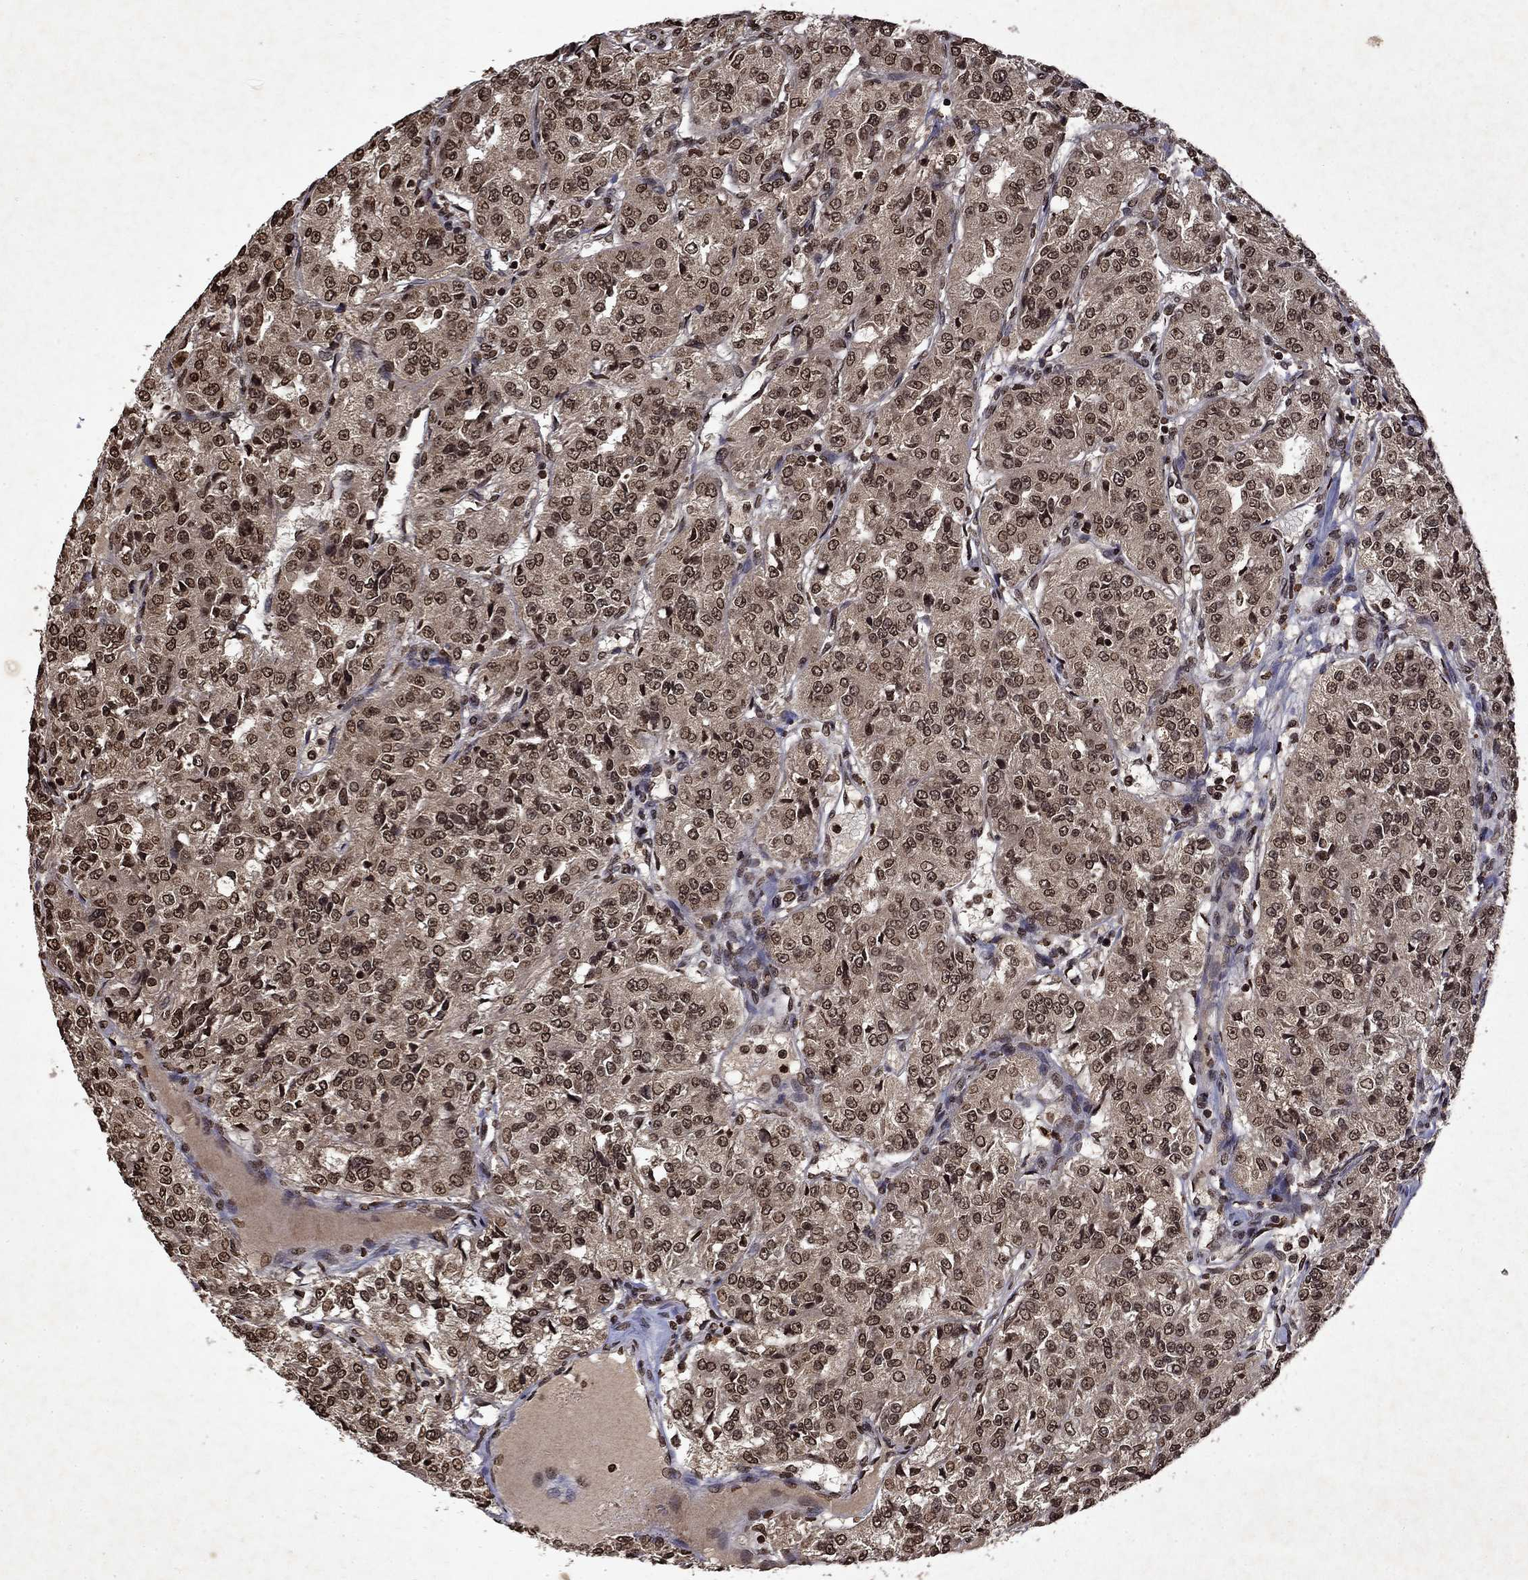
{"staining": {"intensity": "moderate", "quantity": "25%-75%", "location": "nuclear"}, "tissue": "renal cancer", "cell_type": "Tumor cells", "image_type": "cancer", "snomed": [{"axis": "morphology", "description": "Adenocarcinoma, NOS"}, {"axis": "topography", "description": "Kidney"}], "caption": "Brown immunohistochemical staining in human renal adenocarcinoma shows moderate nuclear expression in approximately 25%-75% of tumor cells. (IHC, brightfield microscopy, high magnification).", "gene": "PIN4", "patient": {"sex": "female", "age": 63}}